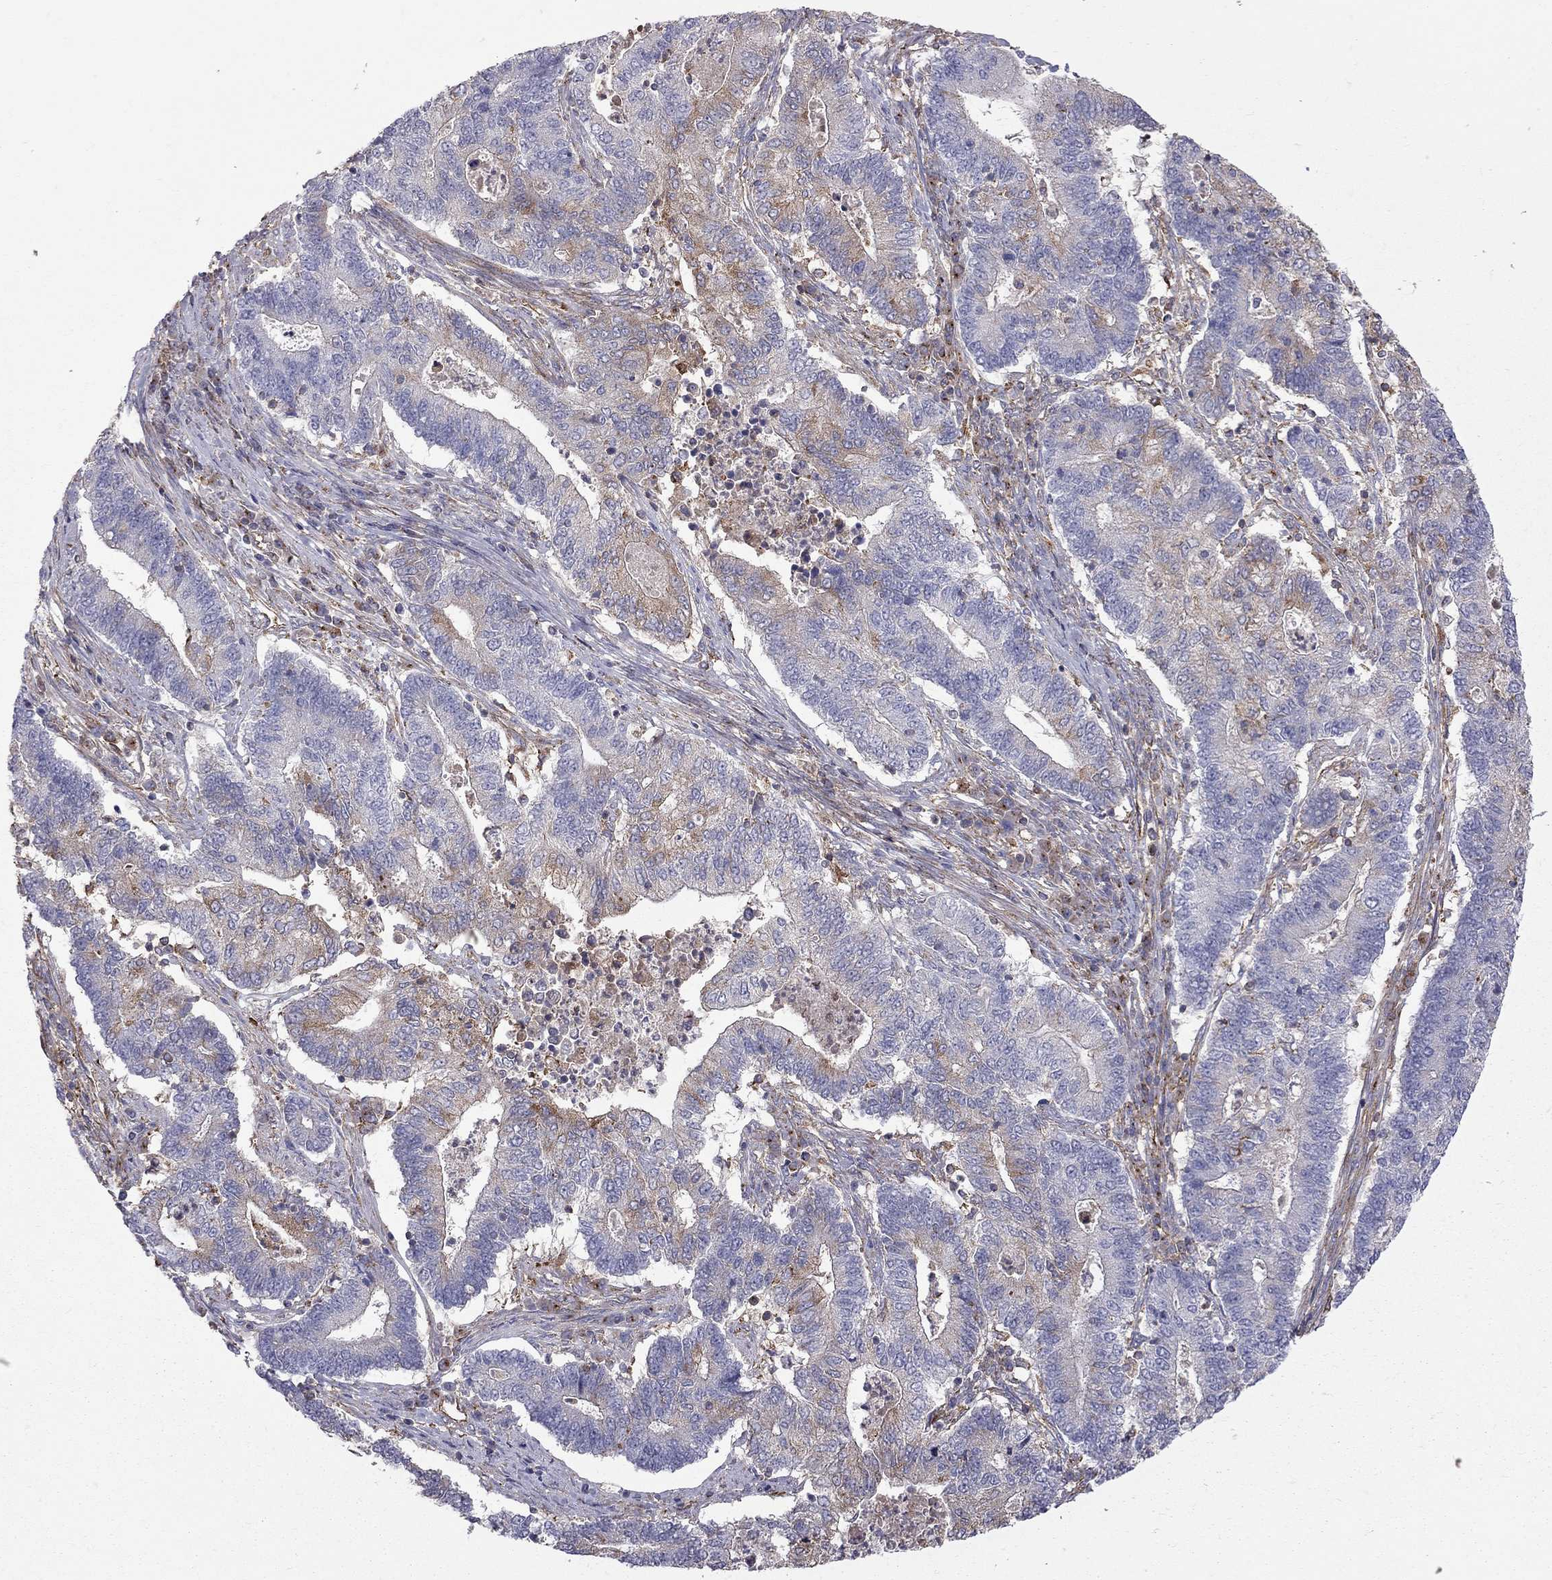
{"staining": {"intensity": "moderate", "quantity": "<25%", "location": "cytoplasmic/membranous"}, "tissue": "endometrial cancer", "cell_type": "Tumor cells", "image_type": "cancer", "snomed": [{"axis": "morphology", "description": "Adenocarcinoma, NOS"}, {"axis": "topography", "description": "Uterus"}, {"axis": "topography", "description": "Endometrium"}], "caption": "DAB immunohistochemical staining of endometrial adenocarcinoma exhibits moderate cytoplasmic/membranous protein staining in about <25% of tumor cells.", "gene": "EIF4E3", "patient": {"sex": "female", "age": 54}}